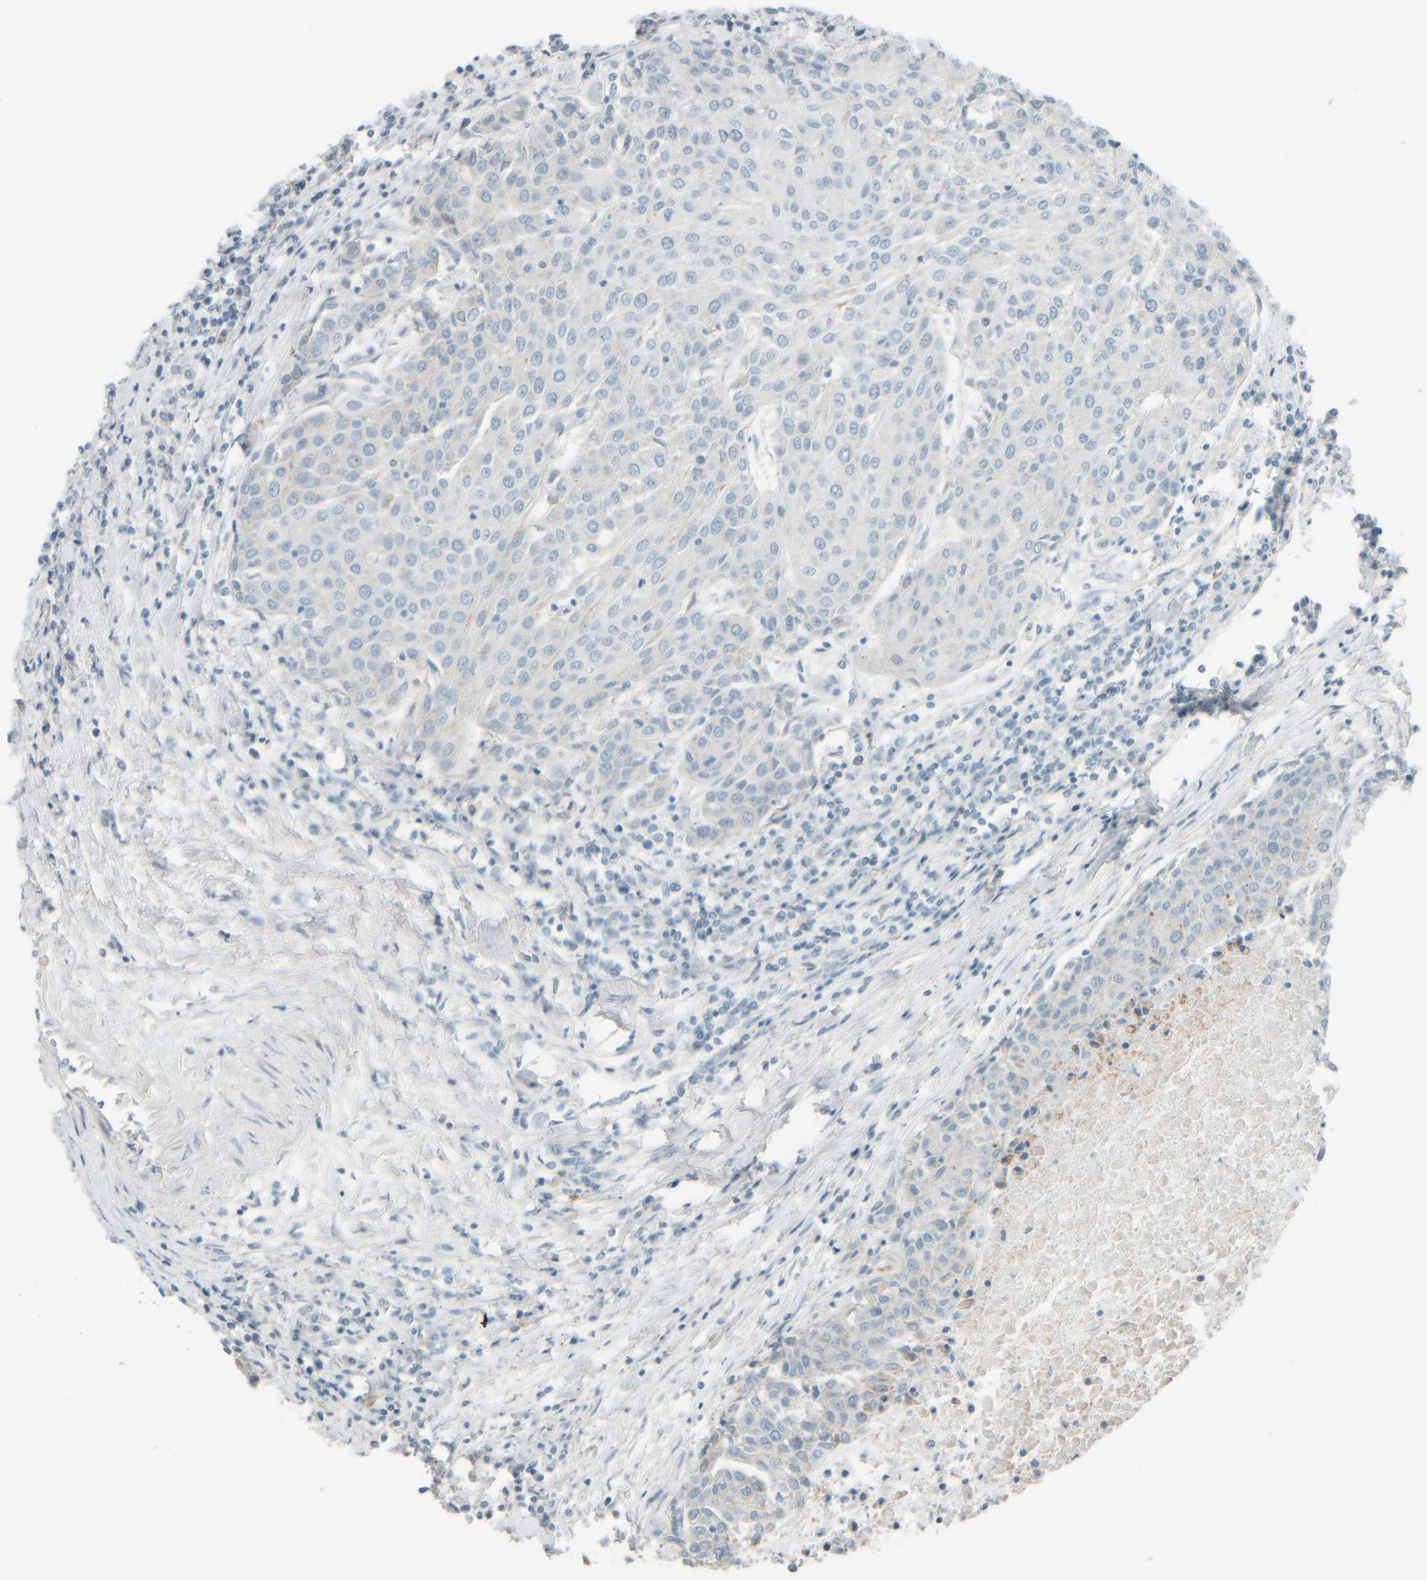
{"staining": {"intensity": "negative", "quantity": "none", "location": "none"}, "tissue": "urothelial cancer", "cell_type": "Tumor cells", "image_type": "cancer", "snomed": [{"axis": "morphology", "description": "Urothelial carcinoma, High grade"}, {"axis": "topography", "description": "Urinary bladder"}], "caption": "Immunohistochemical staining of human high-grade urothelial carcinoma demonstrates no significant staining in tumor cells.", "gene": "PTGES3L-AARSD1", "patient": {"sex": "female", "age": 85}}